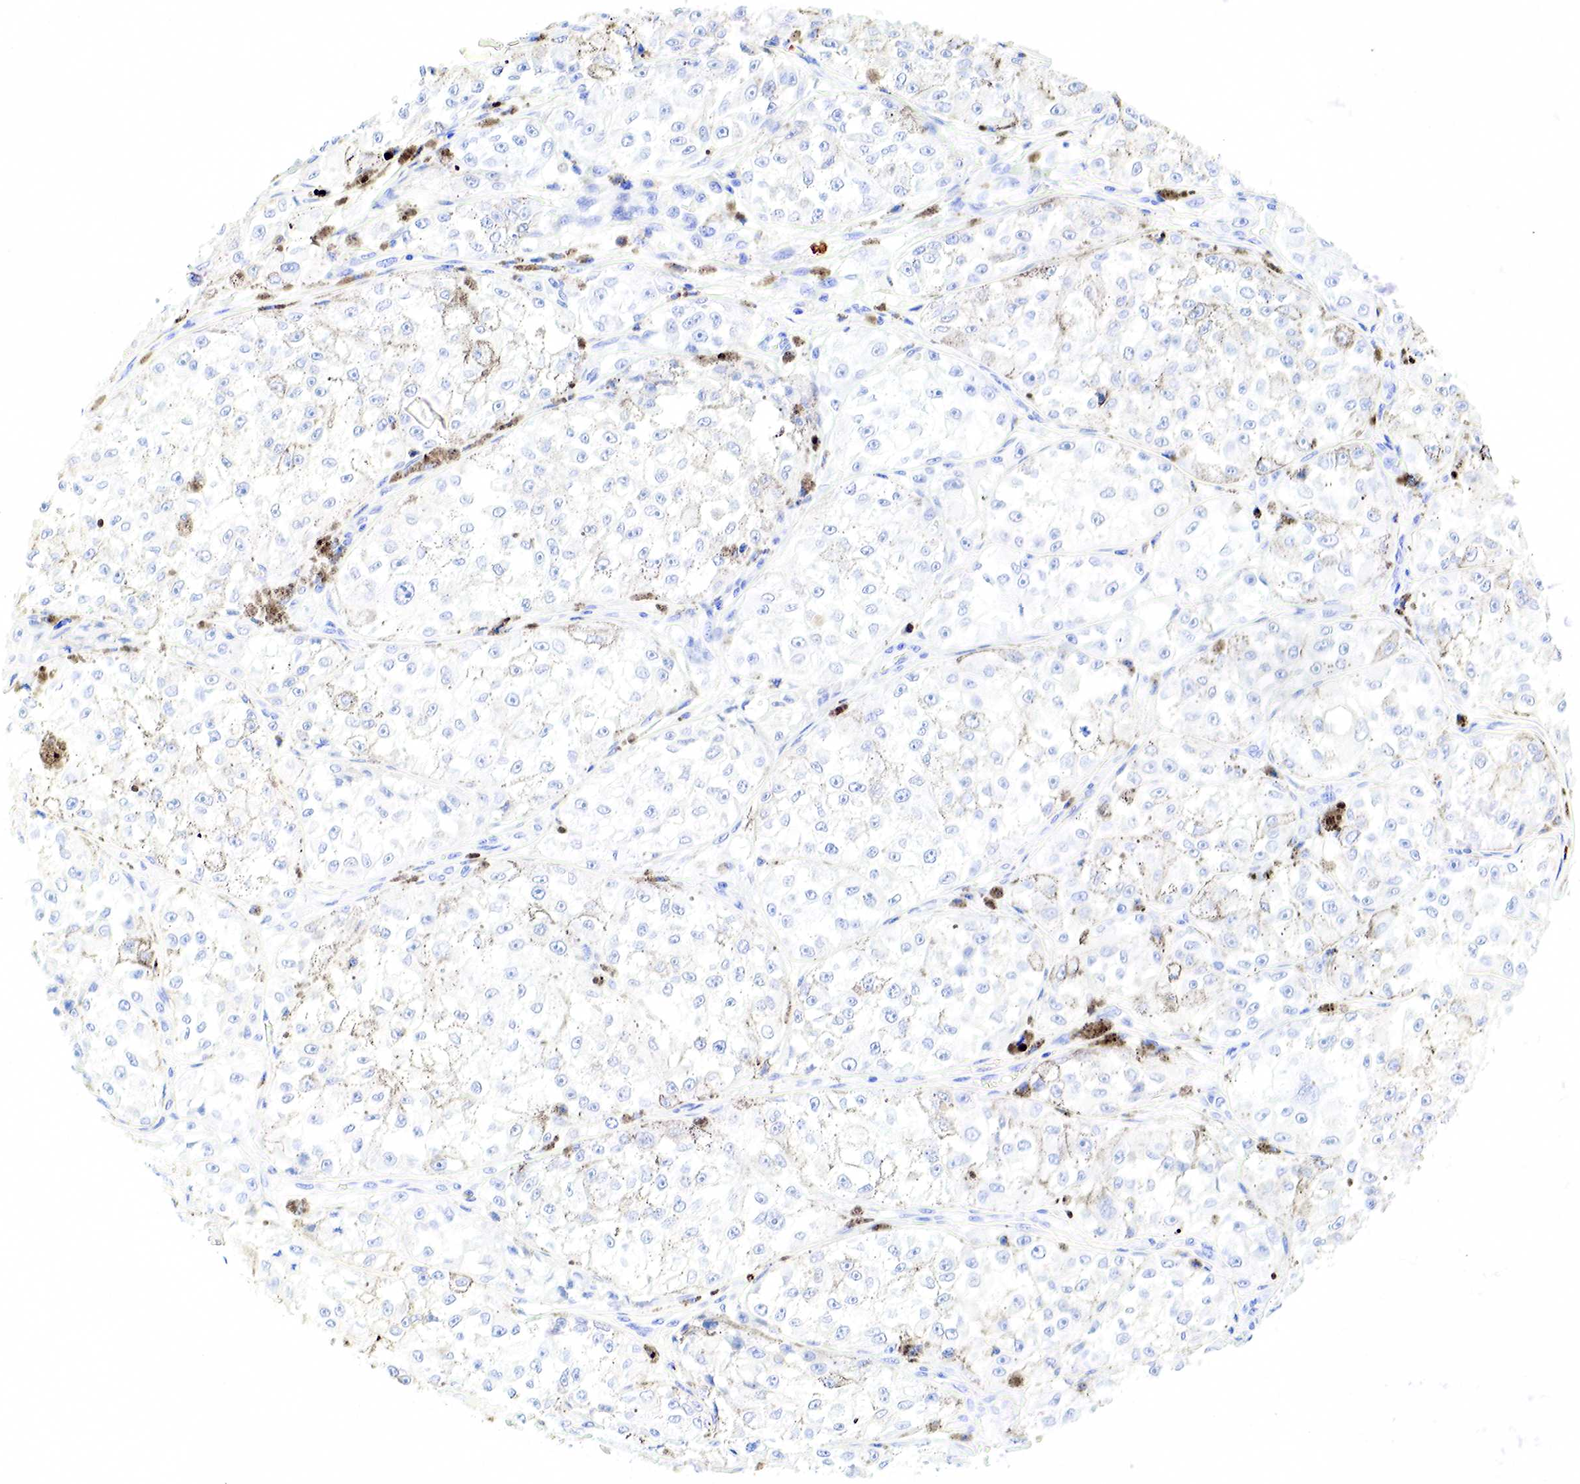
{"staining": {"intensity": "negative", "quantity": "none", "location": "none"}, "tissue": "melanoma", "cell_type": "Tumor cells", "image_type": "cancer", "snomed": [{"axis": "morphology", "description": "Malignant melanoma, NOS"}, {"axis": "topography", "description": "Skin"}], "caption": "This is an IHC image of human malignant melanoma. There is no staining in tumor cells.", "gene": "FUT4", "patient": {"sex": "male", "age": 67}}